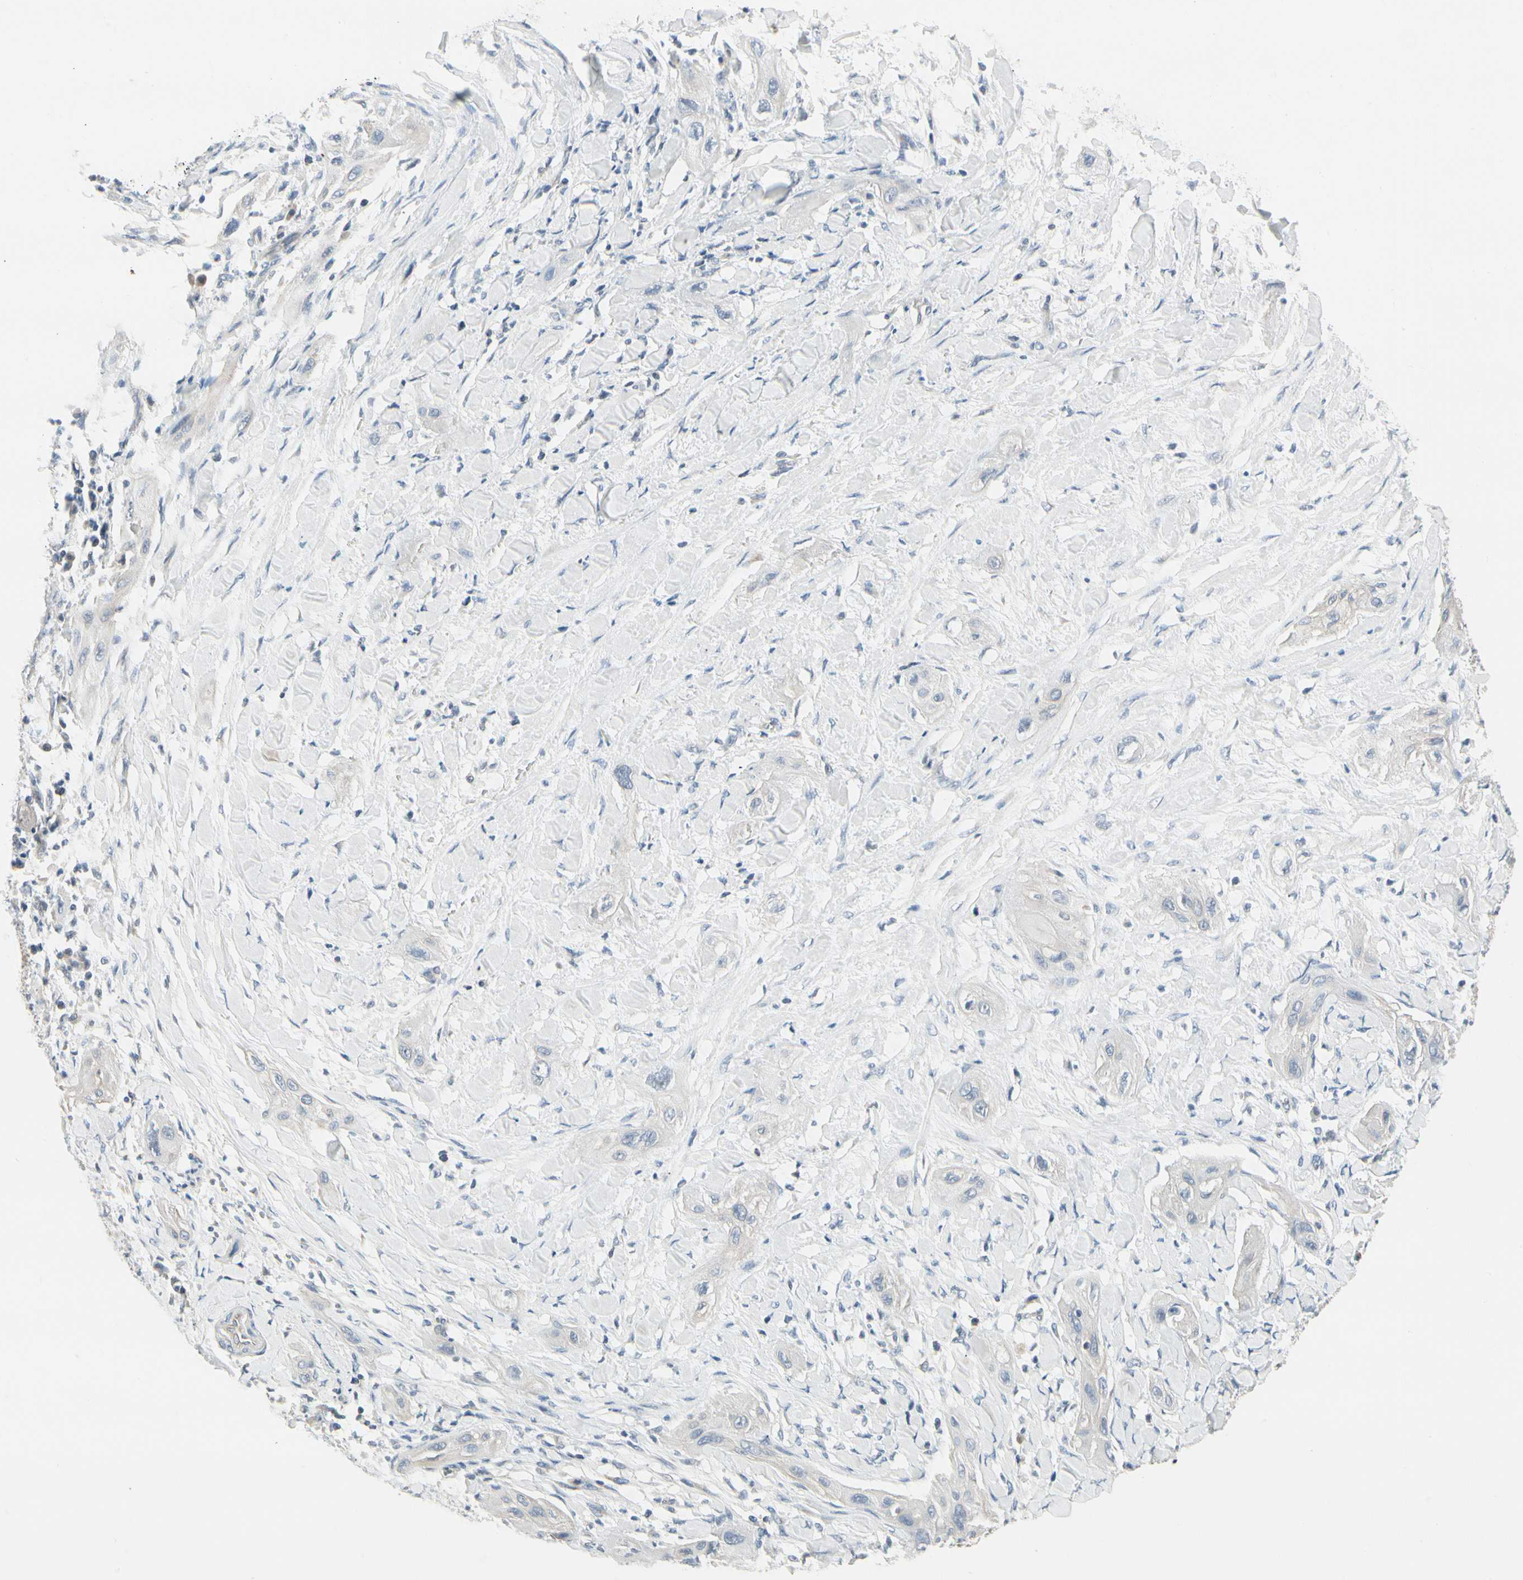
{"staining": {"intensity": "negative", "quantity": "none", "location": "none"}, "tissue": "lung cancer", "cell_type": "Tumor cells", "image_type": "cancer", "snomed": [{"axis": "morphology", "description": "Squamous cell carcinoma, NOS"}, {"axis": "topography", "description": "Lung"}], "caption": "This is an immunohistochemistry micrograph of human lung cancer. There is no staining in tumor cells.", "gene": "SPINK4", "patient": {"sex": "female", "age": 47}}